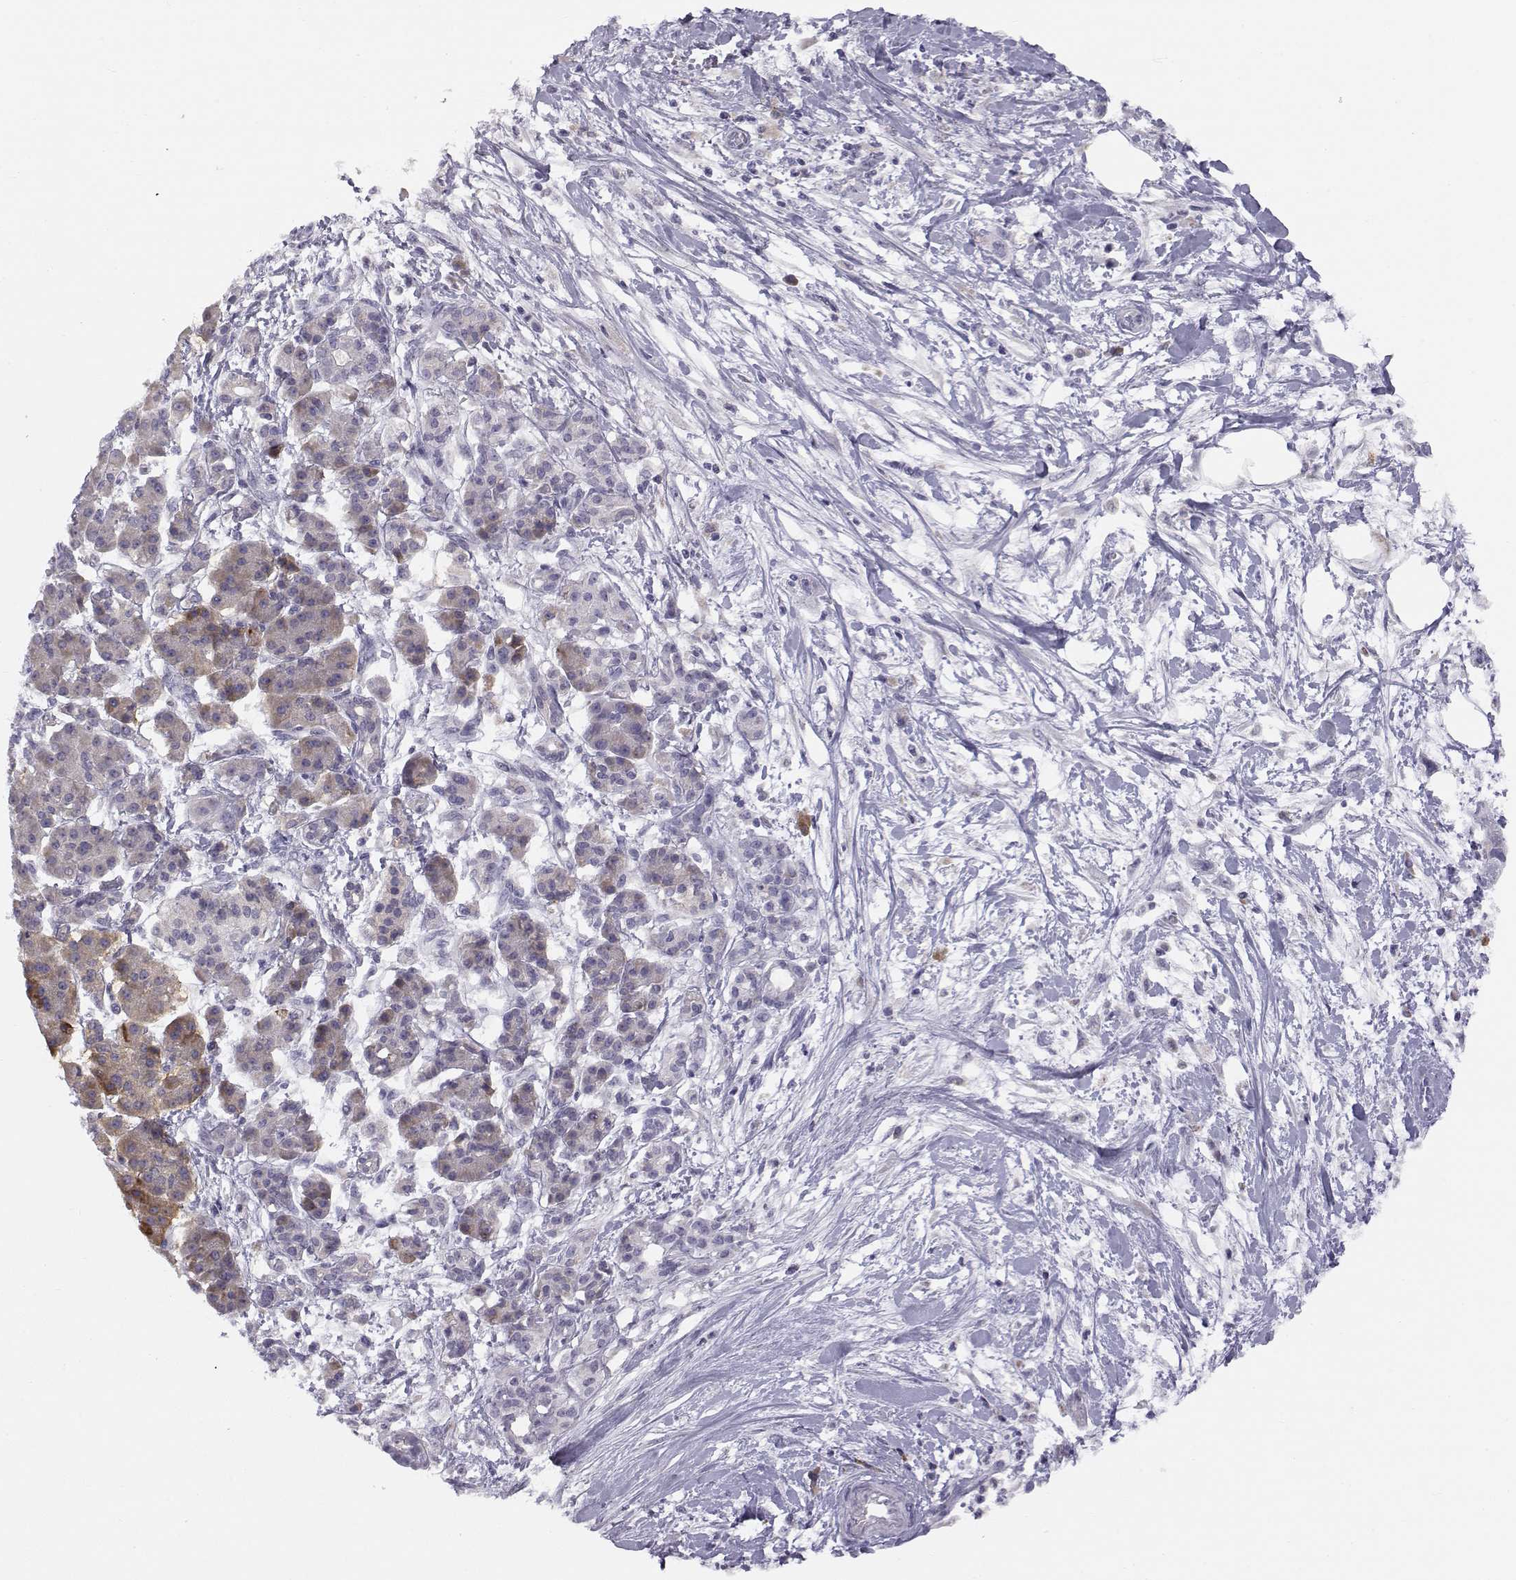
{"staining": {"intensity": "moderate", "quantity": "<25%", "location": "cytoplasmic/membranous"}, "tissue": "pancreatic cancer", "cell_type": "Tumor cells", "image_type": "cancer", "snomed": [{"axis": "morphology", "description": "Normal tissue, NOS"}, {"axis": "morphology", "description": "Adenocarcinoma, NOS"}, {"axis": "topography", "description": "Lymph node"}, {"axis": "topography", "description": "Pancreas"}], "caption": "Immunohistochemistry histopathology image of neoplastic tissue: pancreatic cancer stained using immunohistochemistry (IHC) exhibits low levels of moderate protein expression localized specifically in the cytoplasmic/membranous of tumor cells, appearing as a cytoplasmic/membranous brown color.", "gene": "ACSL6", "patient": {"sex": "female", "age": 58}}